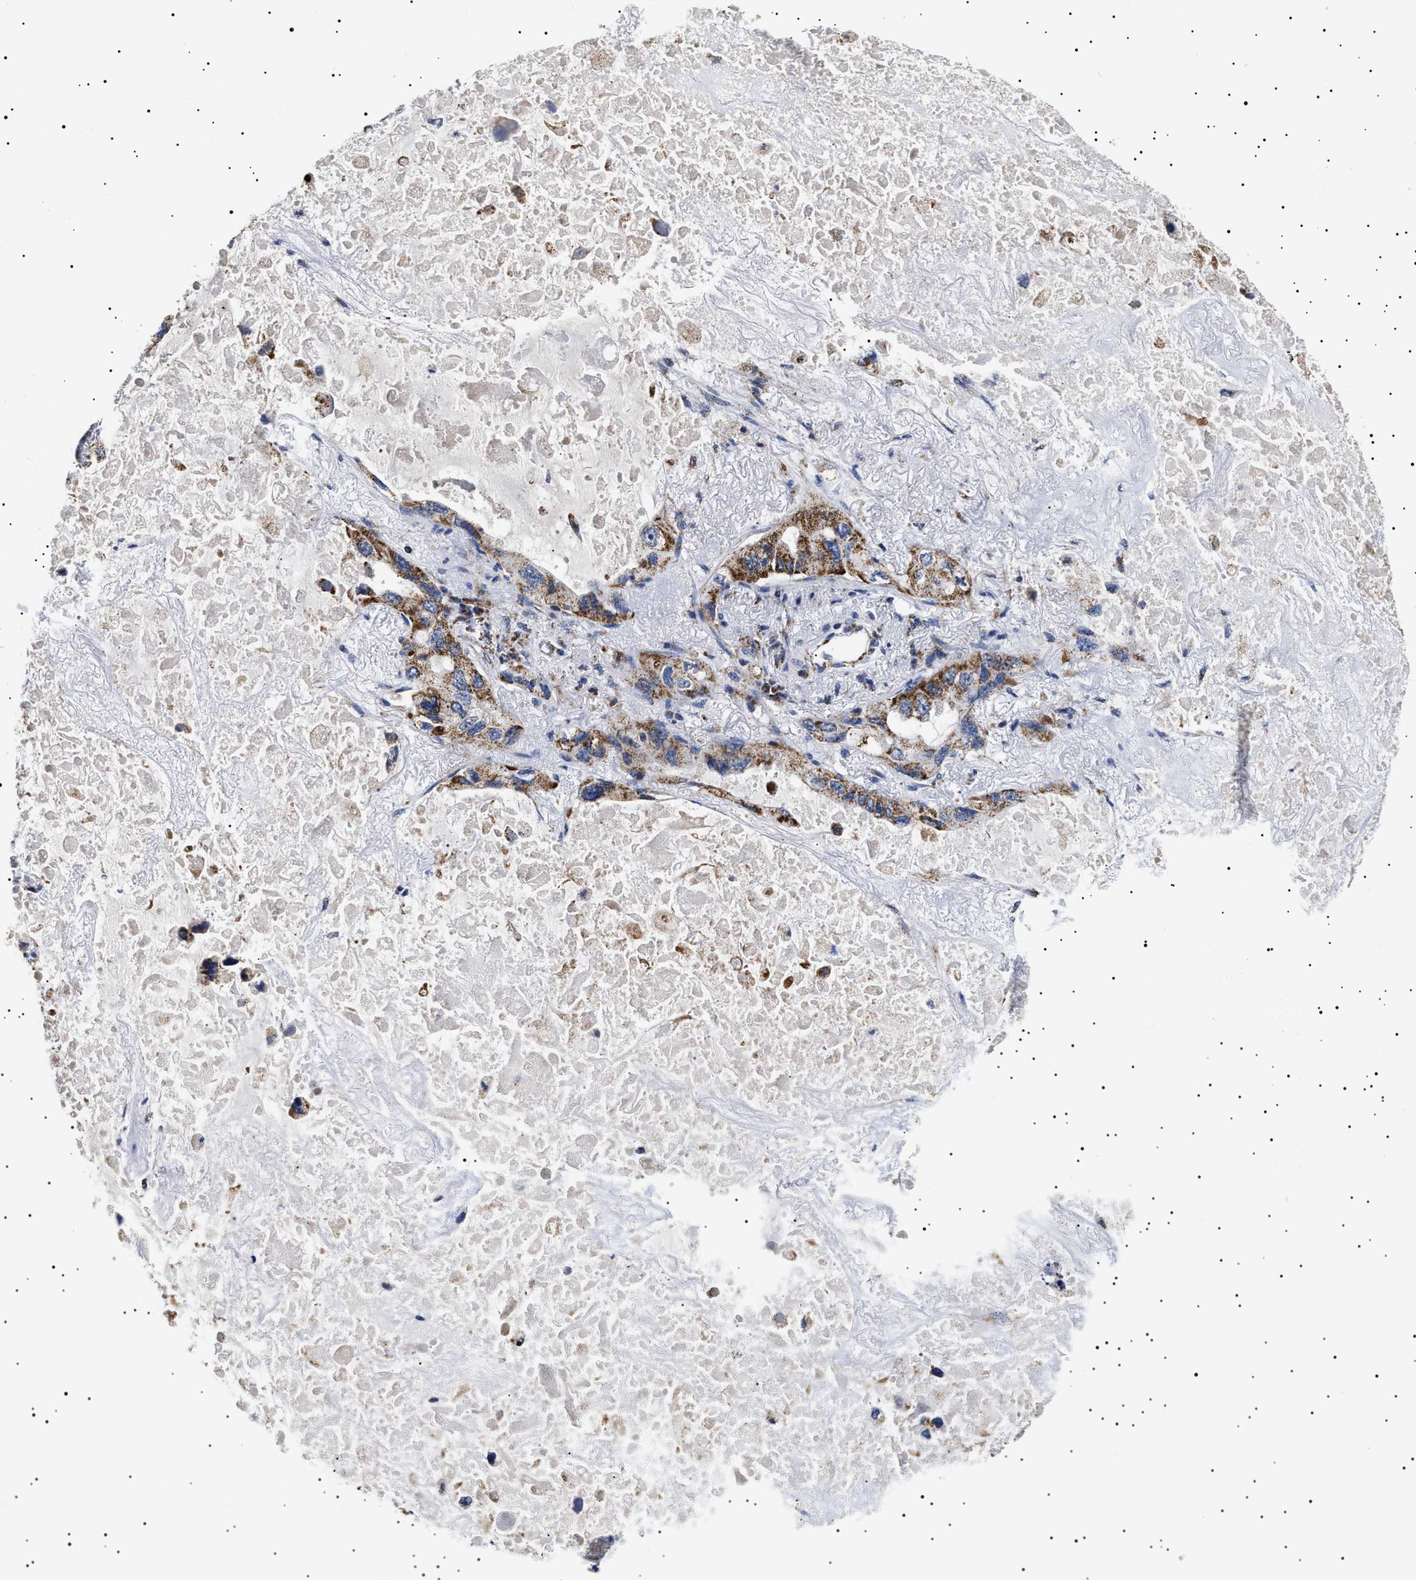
{"staining": {"intensity": "strong", "quantity": ">75%", "location": "cytoplasmic/membranous"}, "tissue": "lung cancer", "cell_type": "Tumor cells", "image_type": "cancer", "snomed": [{"axis": "morphology", "description": "Squamous cell carcinoma, NOS"}, {"axis": "topography", "description": "Lung"}], "caption": "Protein staining of lung cancer tissue displays strong cytoplasmic/membranous expression in approximately >75% of tumor cells.", "gene": "CHRDL2", "patient": {"sex": "female", "age": 73}}